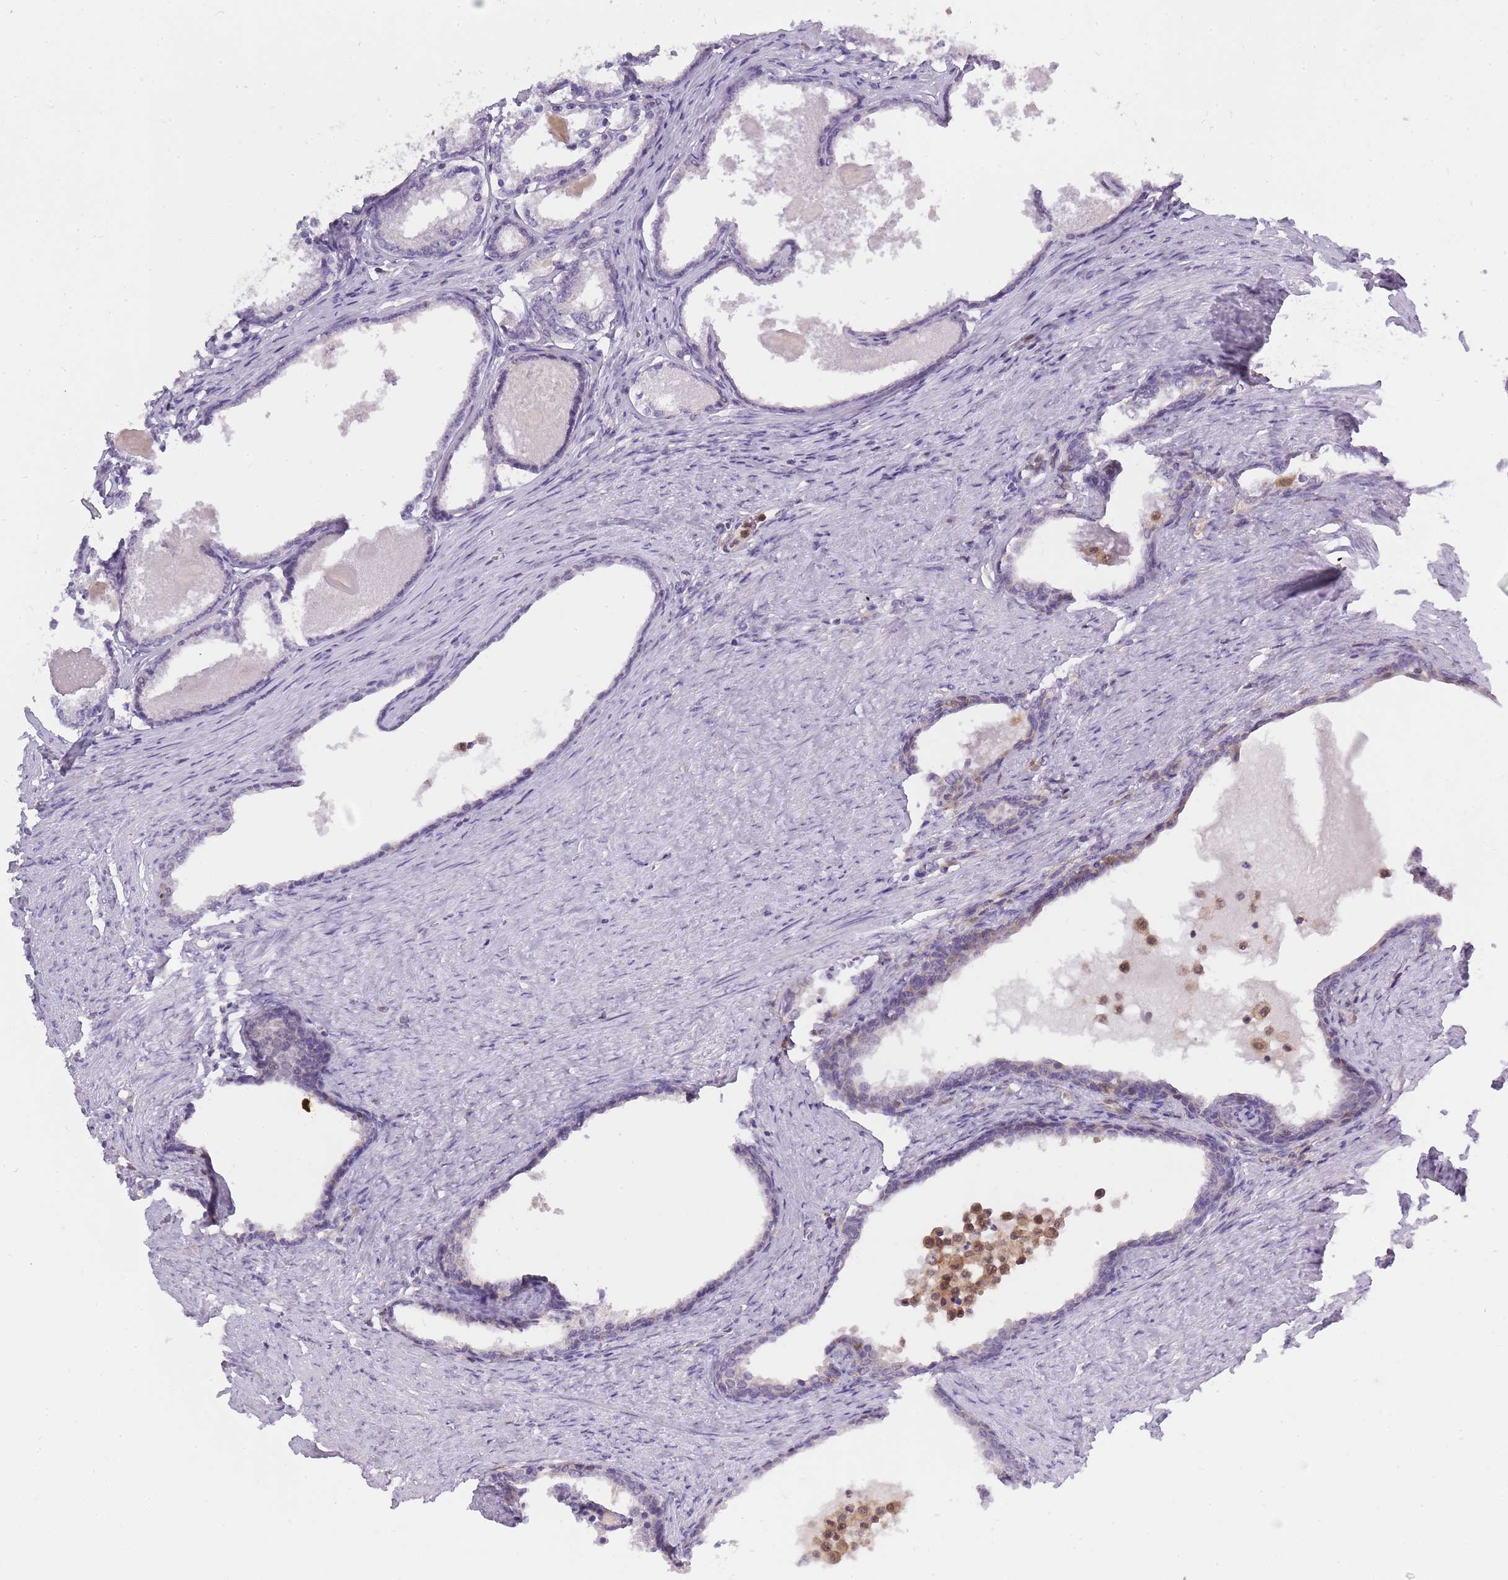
{"staining": {"intensity": "negative", "quantity": "none", "location": "none"}, "tissue": "prostate cancer", "cell_type": "Tumor cells", "image_type": "cancer", "snomed": [{"axis": "morphology", "description": "Adenocarcinoma, High grade"}, {"axis": "topography", "description": "Prostate"}], "caption": "DAB immunohistochemical staining of human prostate cancer shows no significant positivity in tumor cells.", "gene": "CXorf38", "patient": {"sex": "male", "age": 69}}